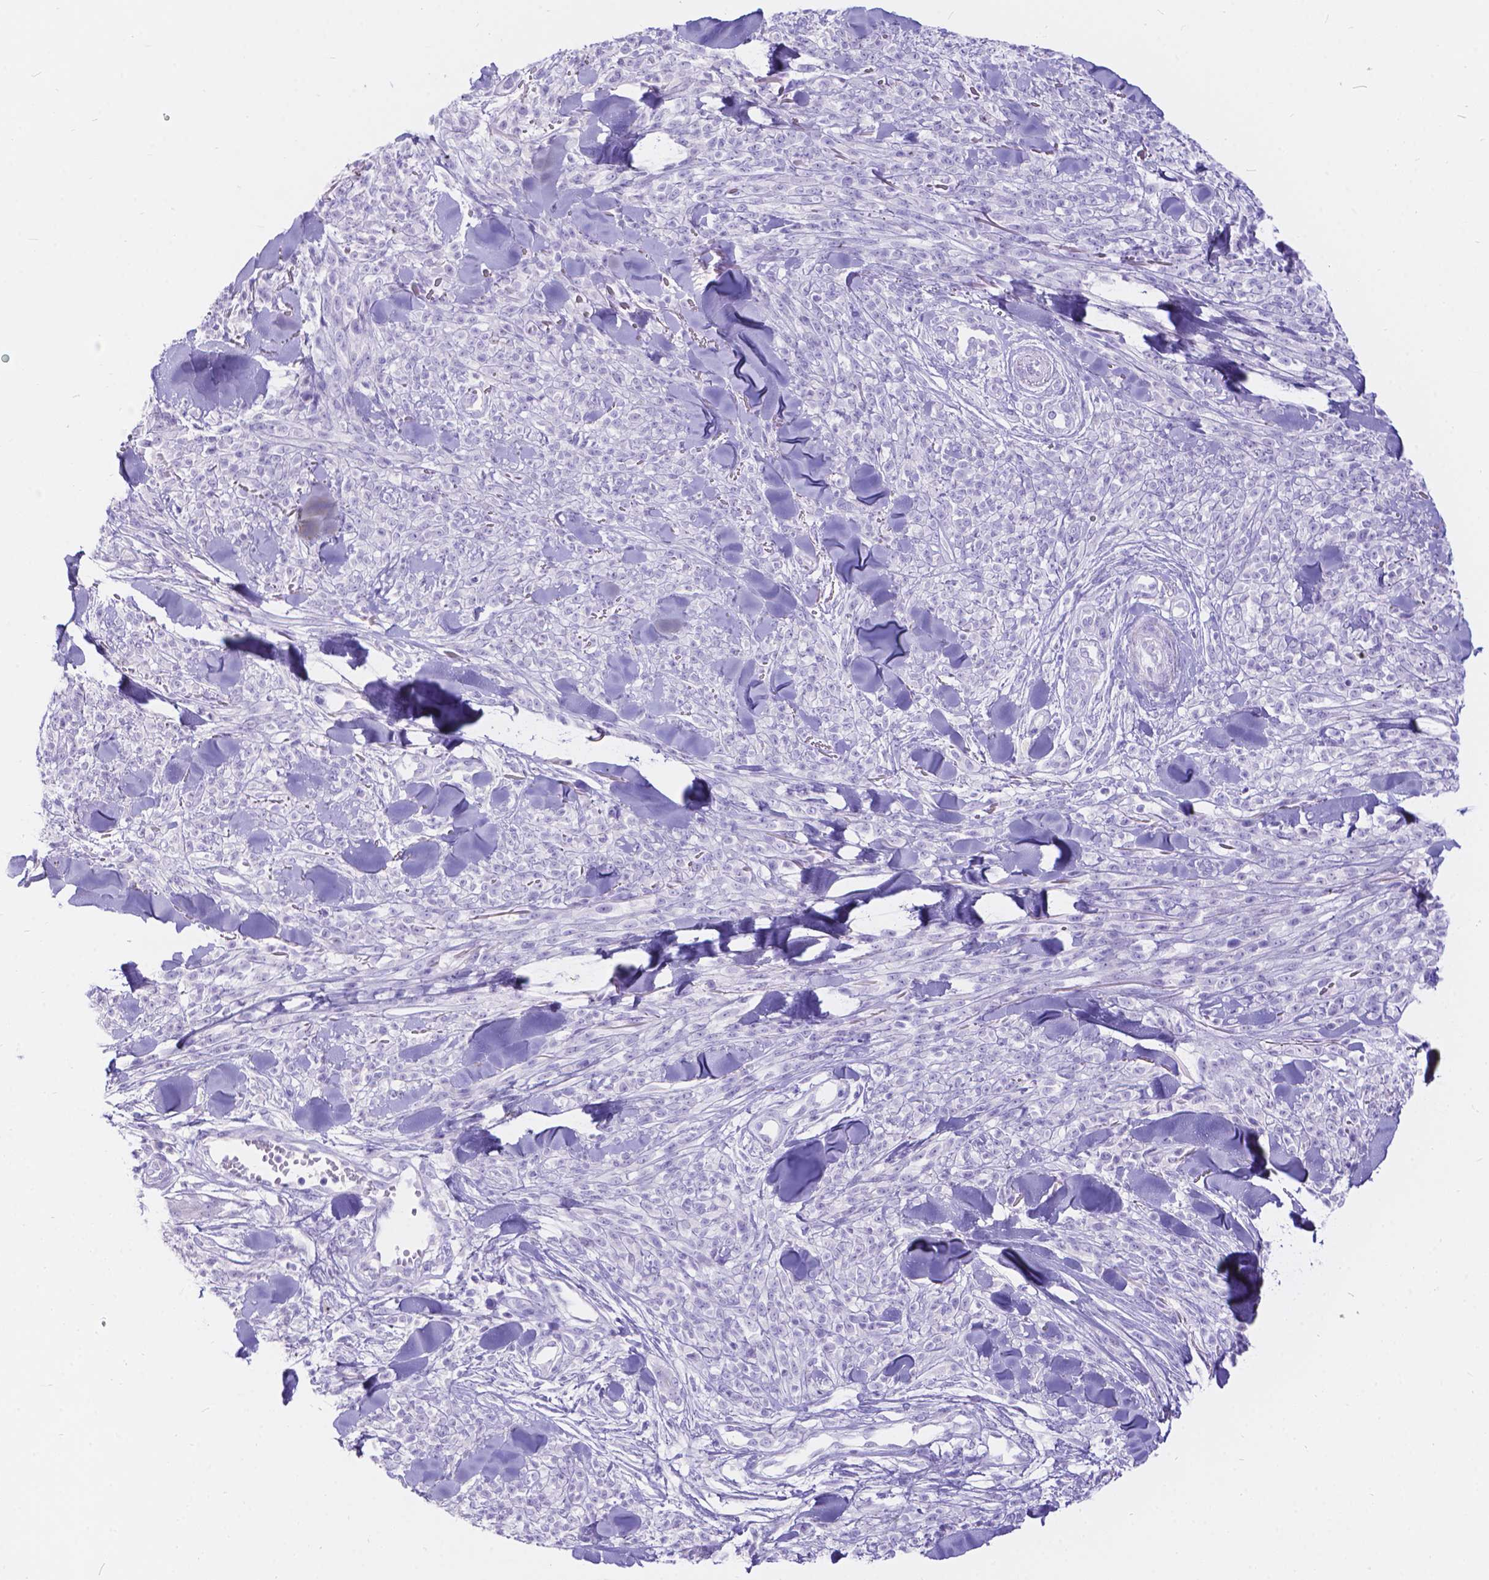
{"staining": {"intensity": "negative", "quantity": "none", "location": "none"}, "tissue": "melanoma", "cell_type": "Tumor cells", "image_type": "cancer", "snomed": [{"axis": "morphology", "description": "Malignant melanoma, NOS"}, {"axis": "topography", "description": "Skin"}, {"axis": "topography", "description": "Skin of trunk"}], "caption": "Immunohistochemistry (IHC) photomicrograph of neoplastic tissue: human malignant melanoma stained with DAB shows no significant protein staining in tumor cells.", "gene": "KLHL10", "patient": {"sex": "male", "age": 74}}